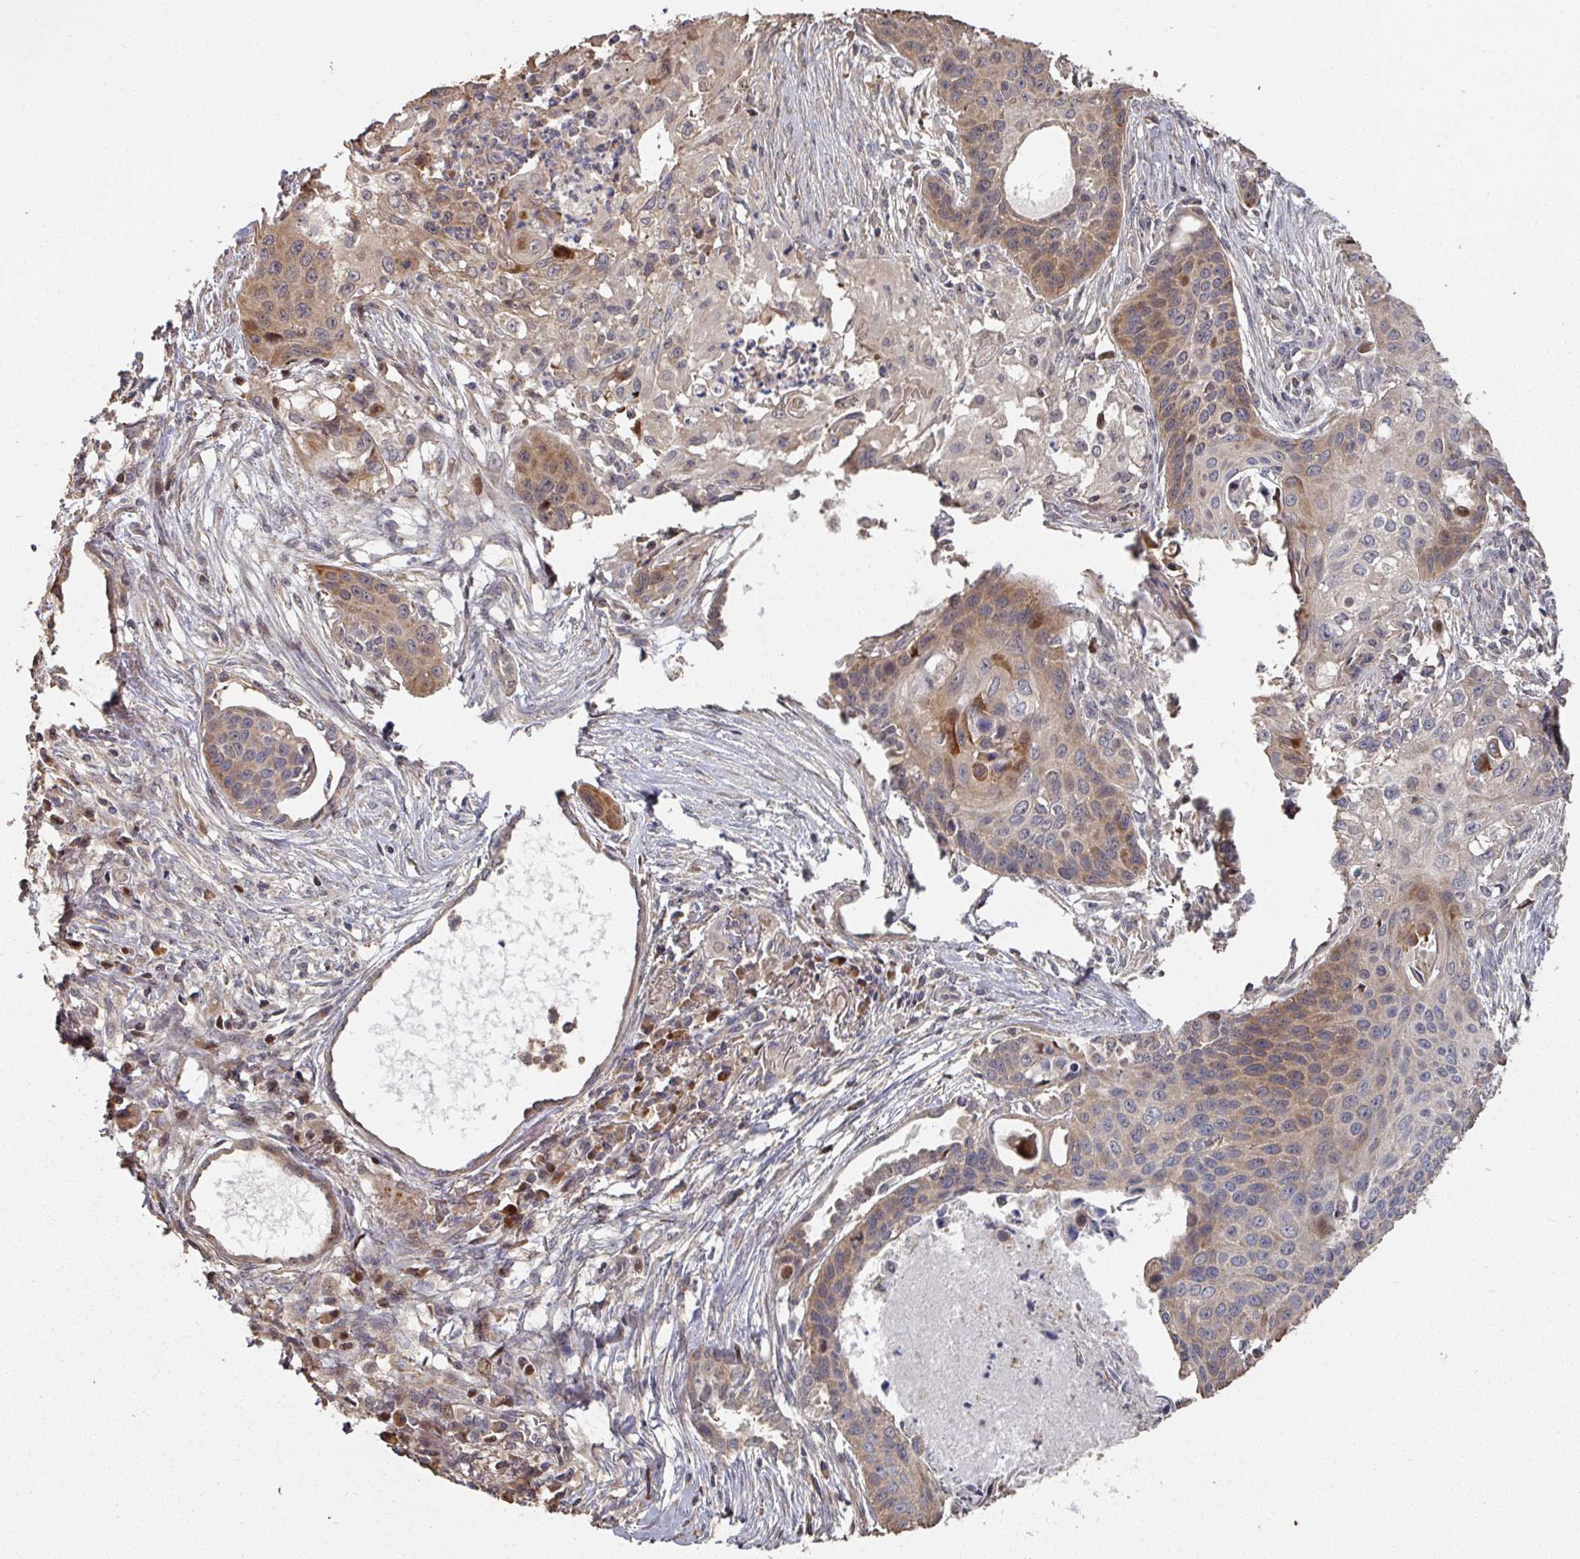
{"staining": {"intensity": "moderate", "quantity": "25%-75%", "location": "cytoplasmic/membranous"}, "tissue": "lung cancer", "cell_type": "Tumor cells", "image_type": "cancer", "snomed": [{"axis": "morphology", "description": "Squamous cell carcinoma, NOS"}, {"axis": "topography", "description": "Lung"}], "caption": "This micrograph demonstrates IHC staining of squamous cell carcinoma (lung), with medium moderate cytoplasmic/membranous staining in about 25%-75% of tumor cells.", "gene": "CA7", "patient": {"sex": "male", "age": 71}}